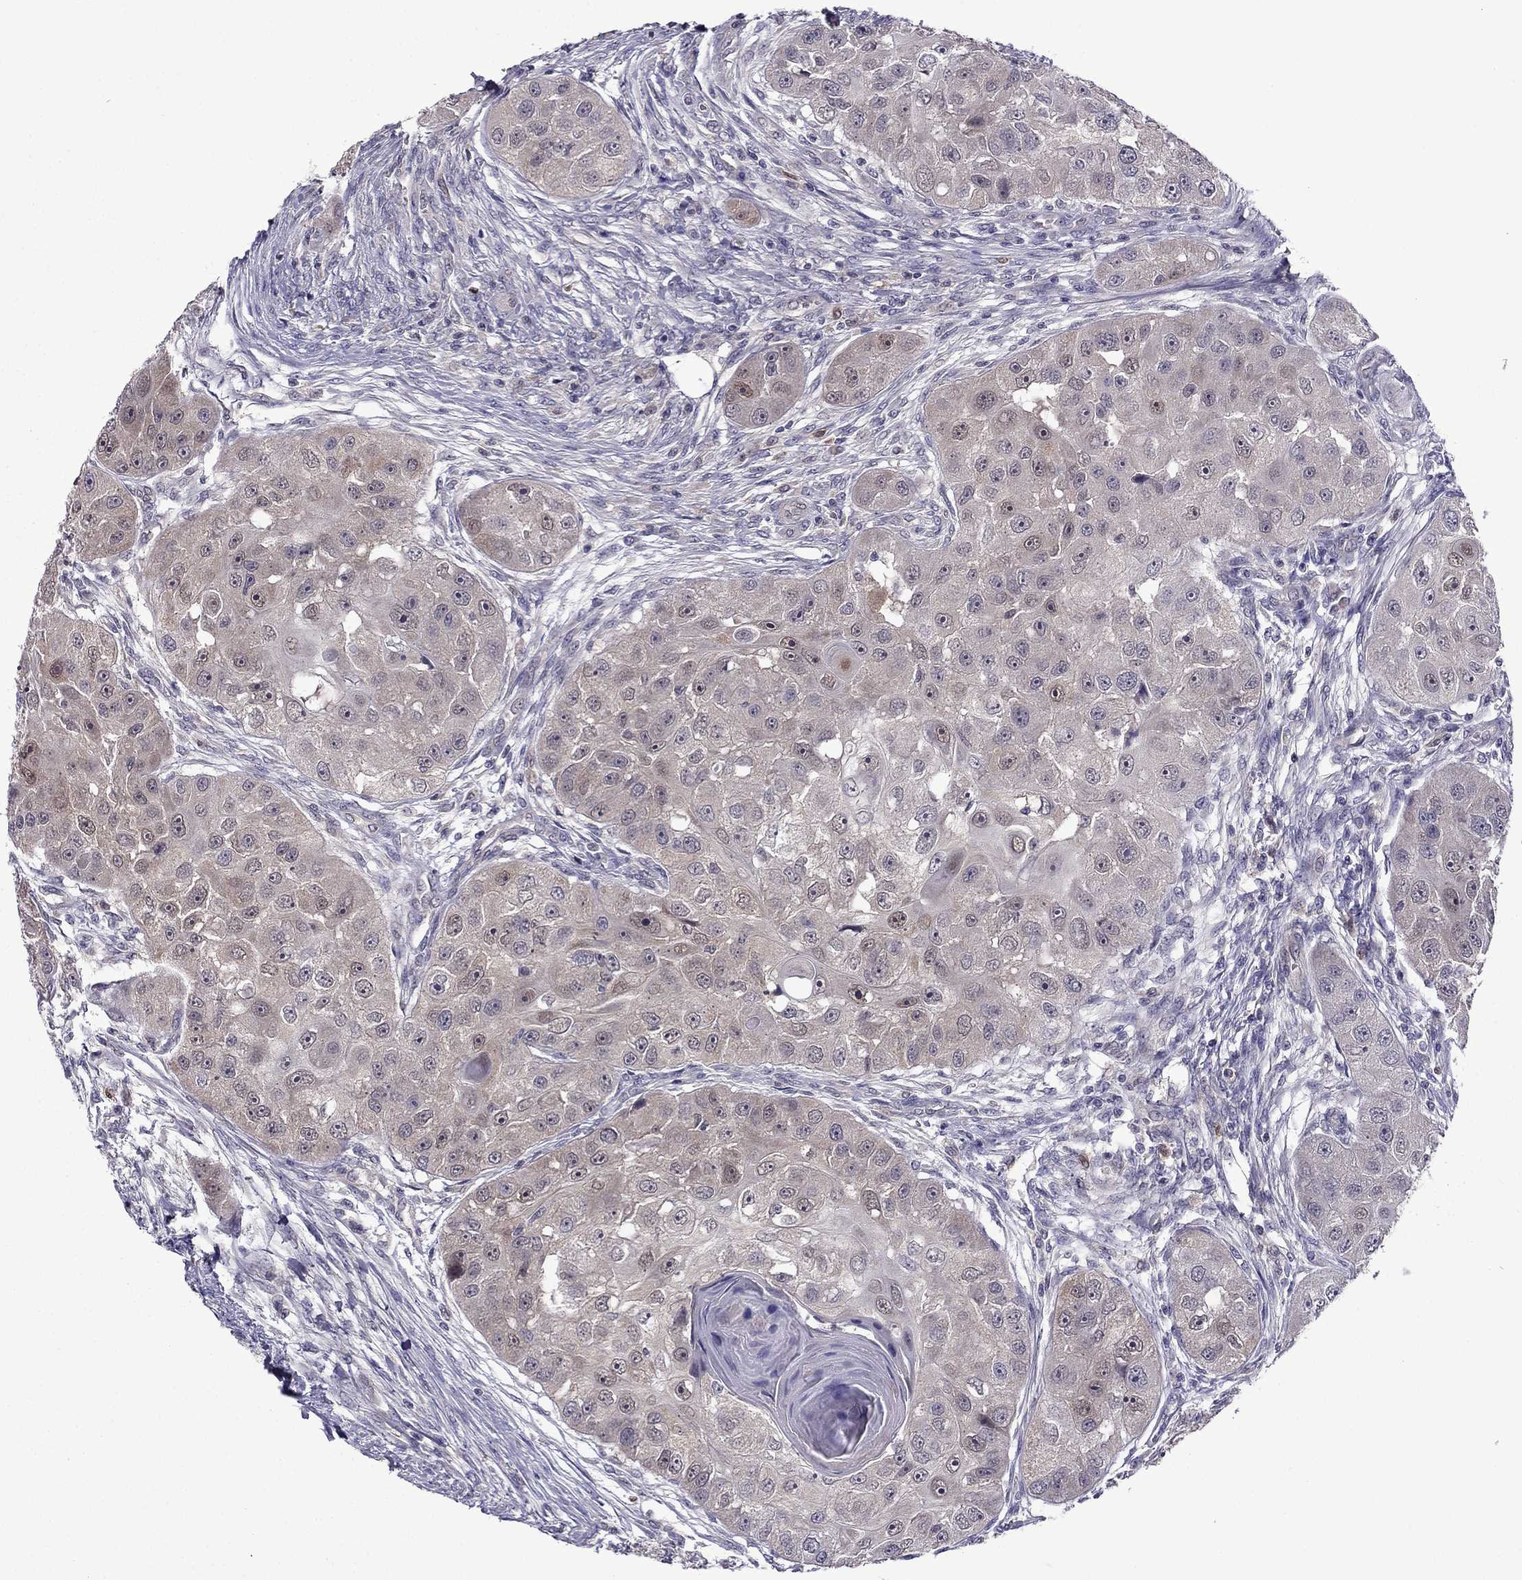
{"staining": {"intensity": "weak", "quantity": "25%-75%", "location": "cytoplasmic/membranous"}, "tissue": "head and neck cancer", "cell_type": "Tumor cells", "image_type": "cancer", "snomed": [{"axis": "morphology", "description": "Squamous cell carcinoma, NOS"}, {"axis": "topography", "description": "Head-Neck"}], "caption": "Protein expression analysis of human head and neck squamous cell carcinoma reveals weak cytoplasmic/membranous positivity in about 25%-75% of tumor cells.", "gene": "CDK5", "patient": {"sex": "male", "age": 51}}